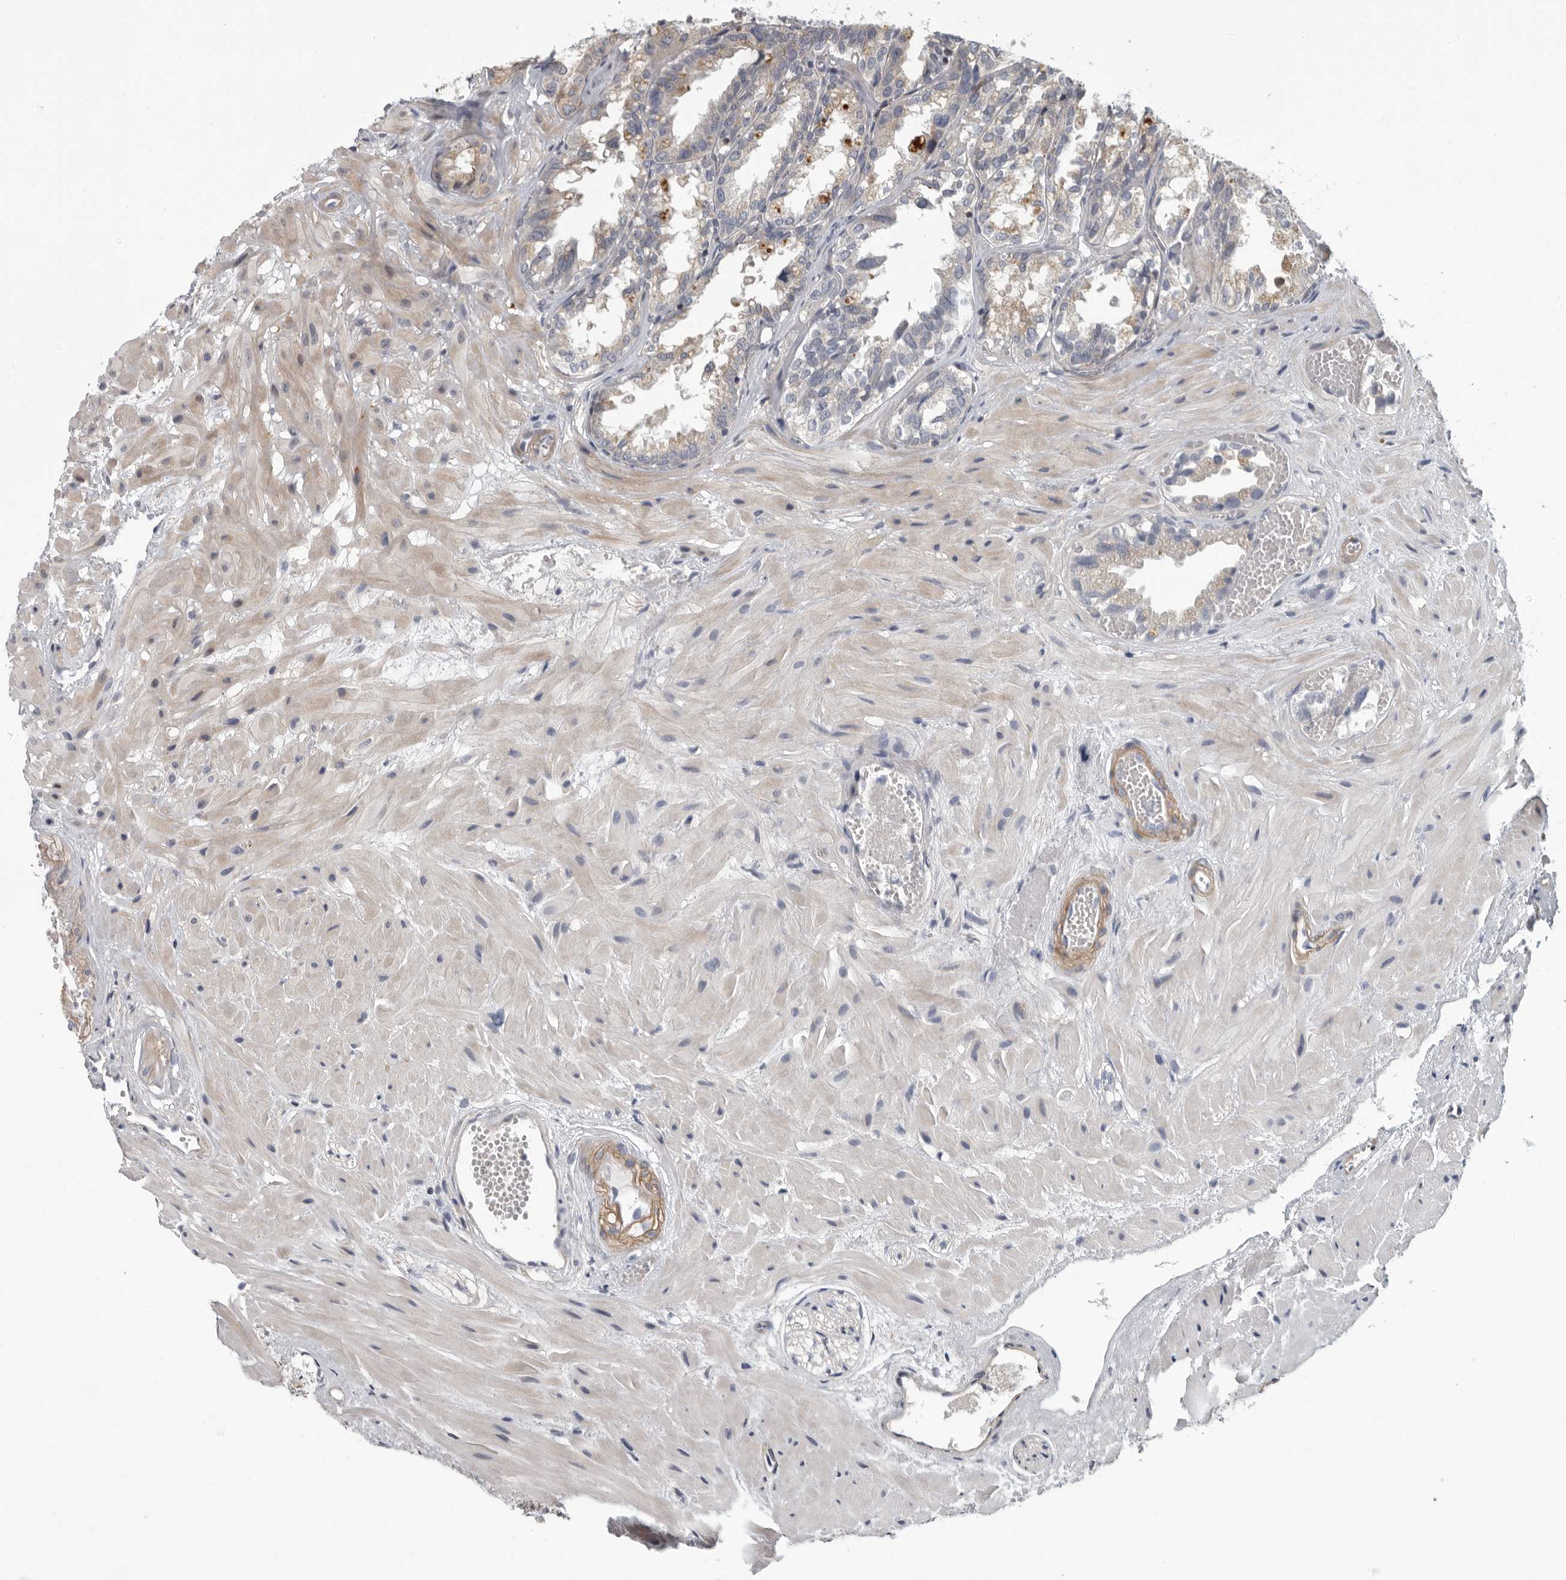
{"staining": {"intensity": "weak", "quantity": "<25%", "location": "cytoplasmic/membranous"}, "tissue": "seminal vesicle", "cell_type": "Glandular cells", "image_type": "normal", "snomed": [{"axis": "morphology", "description": "Normal tissue, NOS"}, {"axis": "topography", "description": "Prostate"}, {"axis": "topography", "description": "Seminal veicle"}], "caption": "Glandular cells are negative for protein expression in benign human seminal vesicle. (Brightfield microscopy of DAB immunohistochemistry (IHC) at high magnification).", "gene": "PDE7A", "patient": {"sex": "male", "age": 51}}